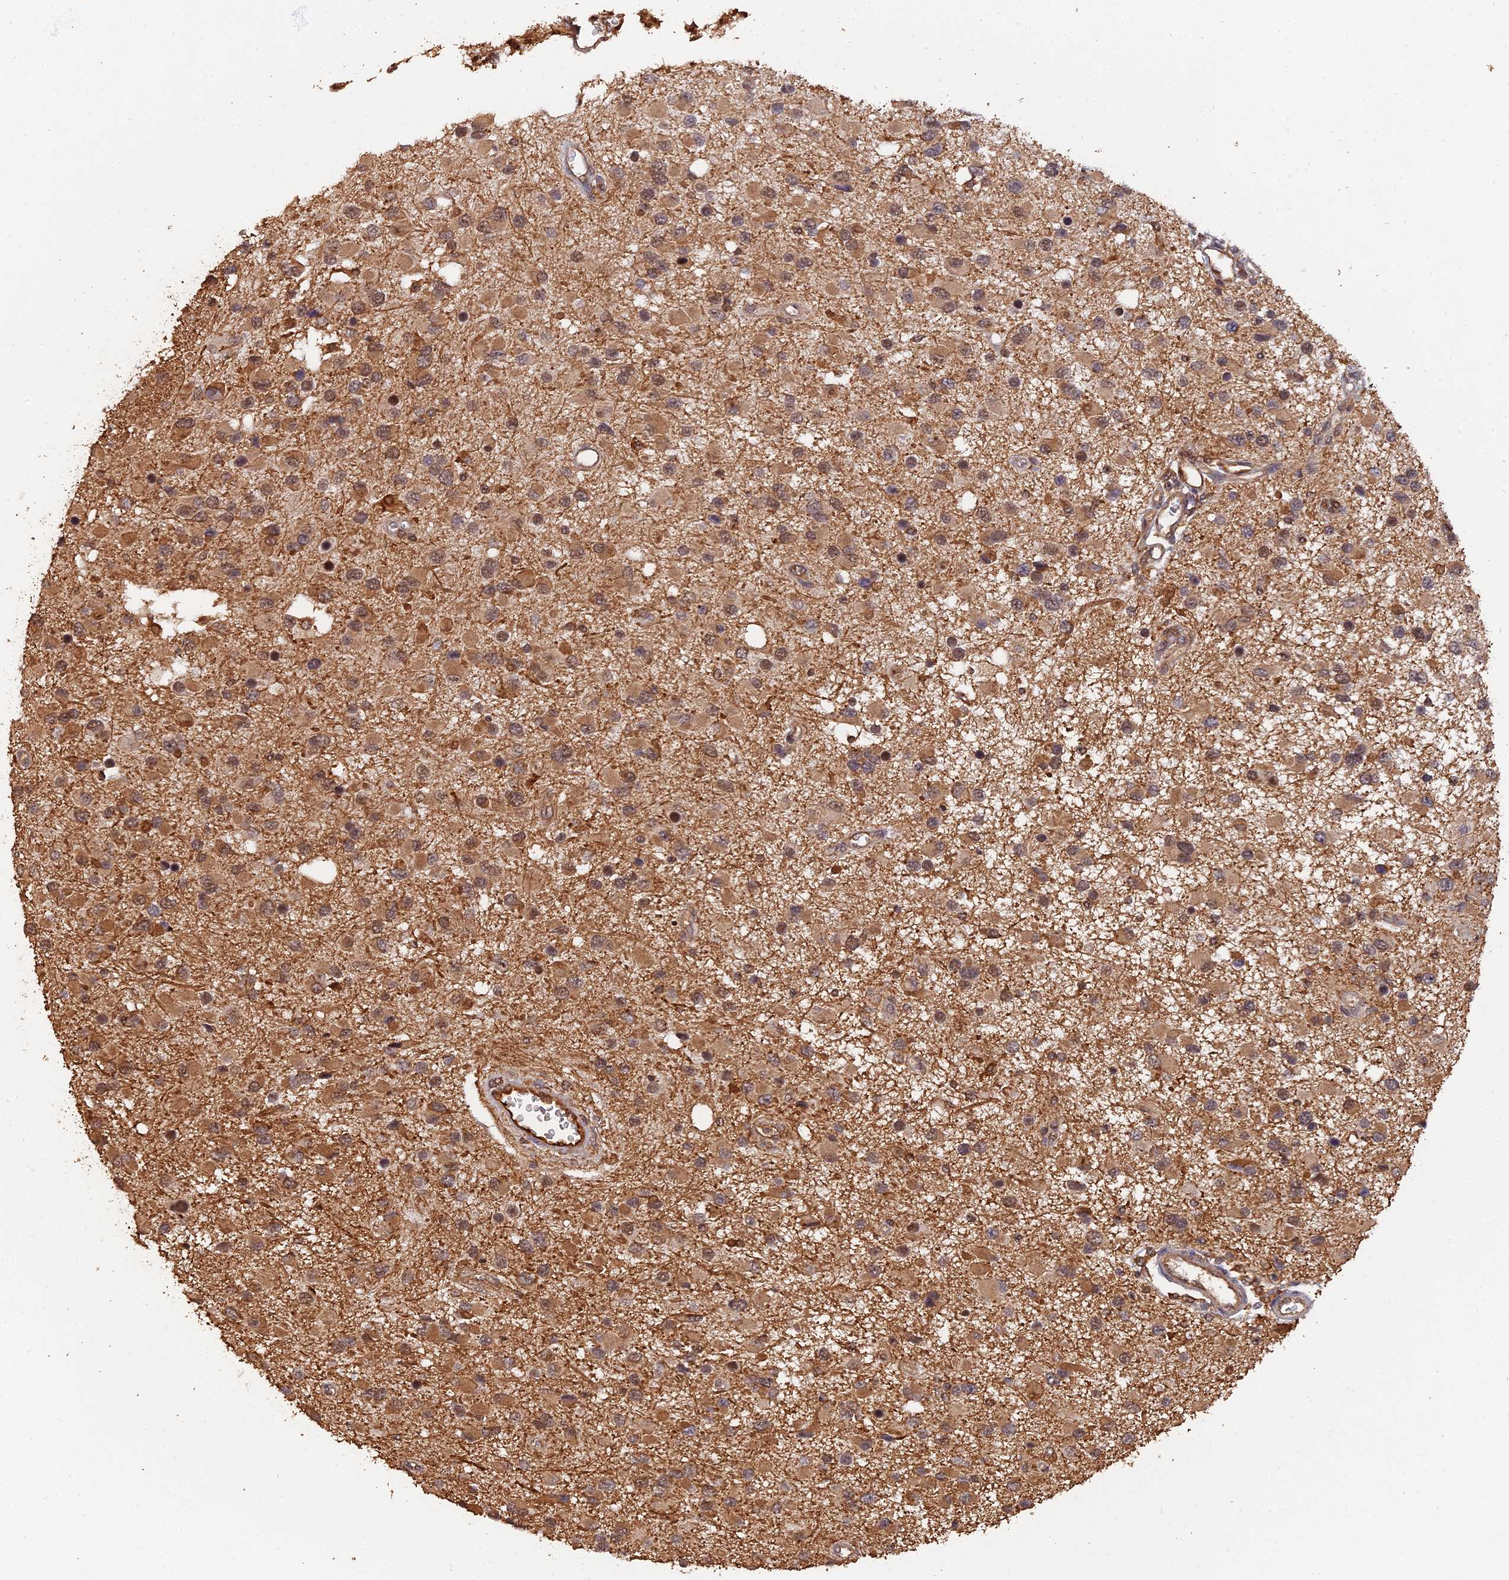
{"staining": {"intensity": "moderate", "quantity": "25%-75%", "location": "cytoplasmic/membranous,nuclear"}, "tissue": "glioma", "cell_type": "Tumor cells", "image_type": "cancer", "snomed": [{"axis": "morphology", "description": "Glioma, malignant, Low grade"}, {"axis": "topography", "description": "Brain"}], "caption": "The histopathology image exhibits immunohistochemical staining of glioma. There is moderate cytoplasmic/membranous and nuclear positivity is seen in approximately 25%-75% of tumor cells.", "gene": "RALGAPA2", "patient": {"sex": "male", "age": 66}}